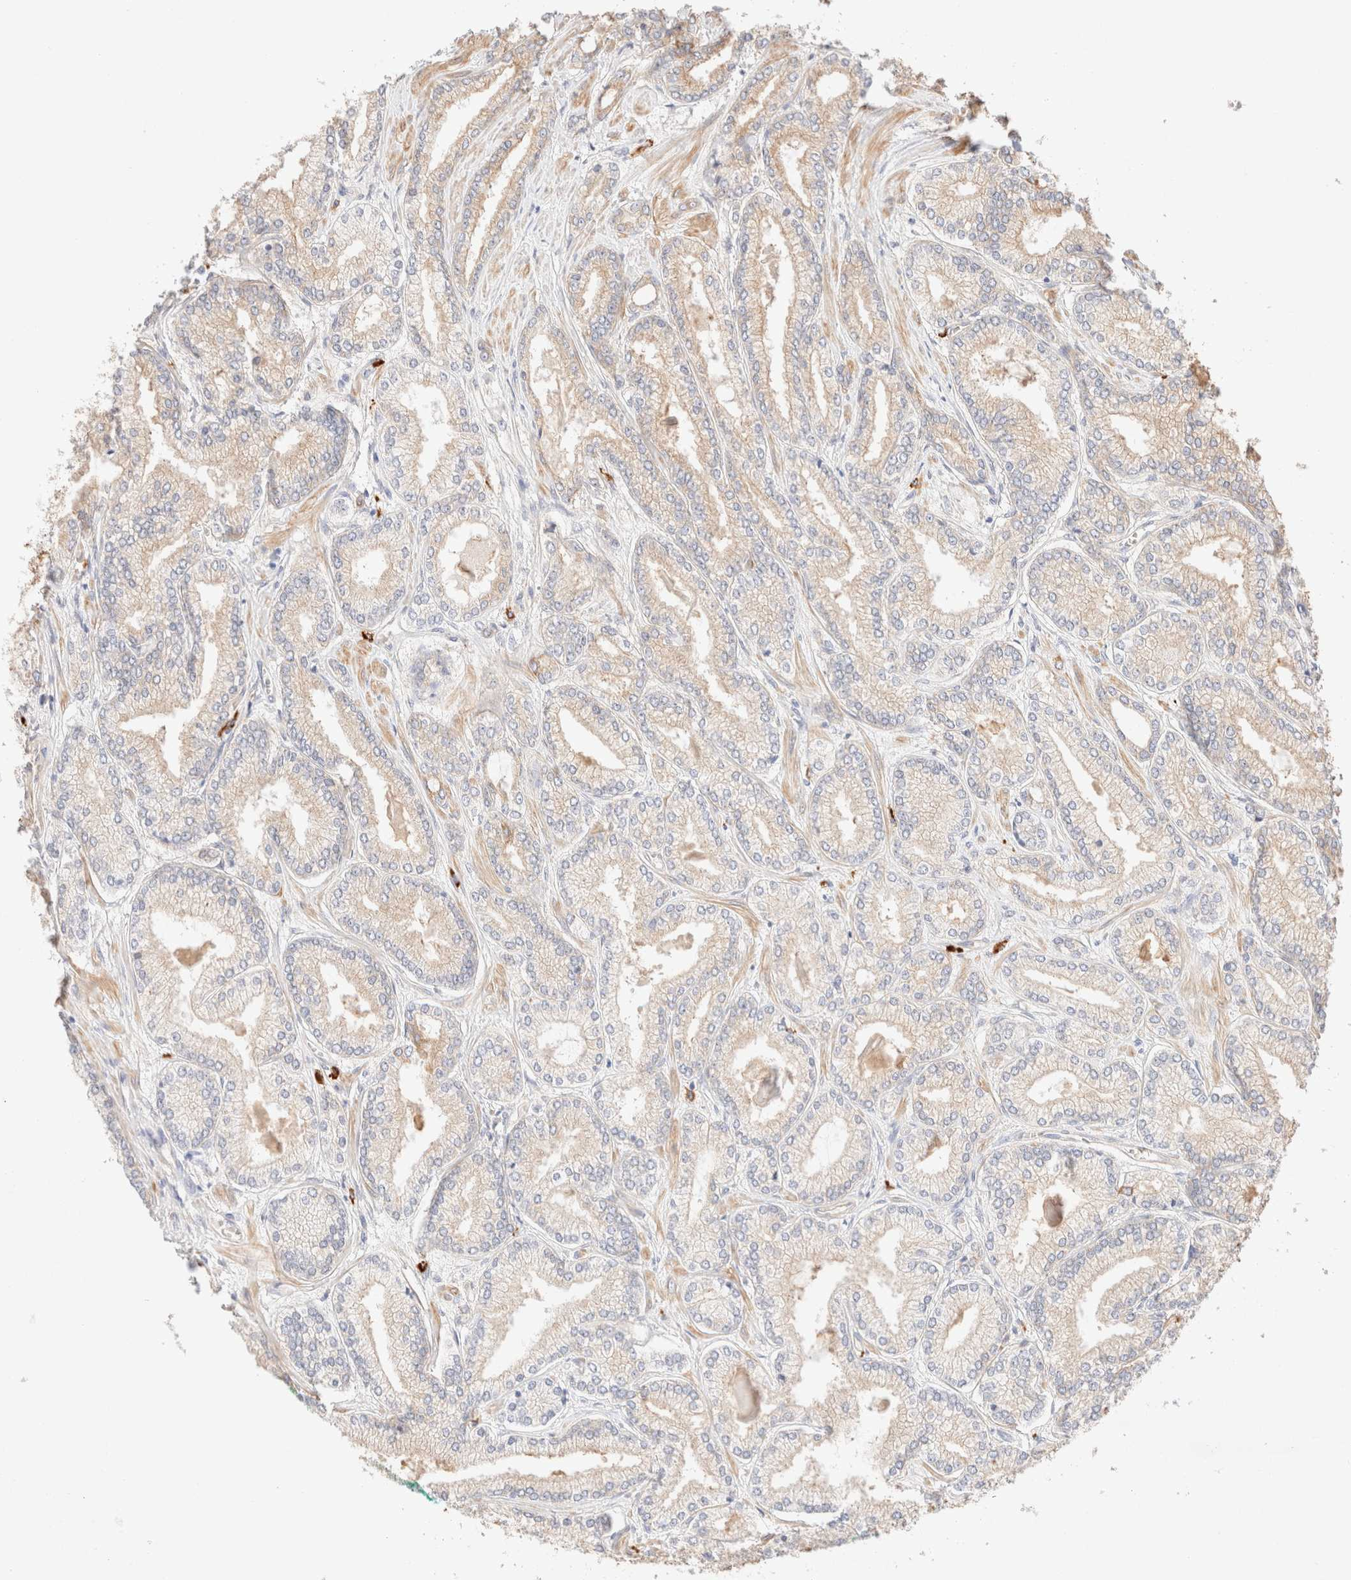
{"staining": {"intensity": "weak", "quantity": "25%-75%", "location": "cytoplasmic/membranous"}, "tissue": "prostate cancer", "cell_type": "Tumor cells", "image_type": "cancer", "snomed": [{"axis": "morphology", "description": "Adenocarcinoma, Low grade"}, {"axis": "topography", "description": "Prostate"}], "caption": "A photomicrograph showing weak cytoplasmic/membranous staining in approximately 25%-75% of tumor cells in prostate low-grade adenocarcinoma, as visualized by brown immunohistochemical staining.", "gene": "NIBAN2", "patient": {"sex": "male", "age": 62}}